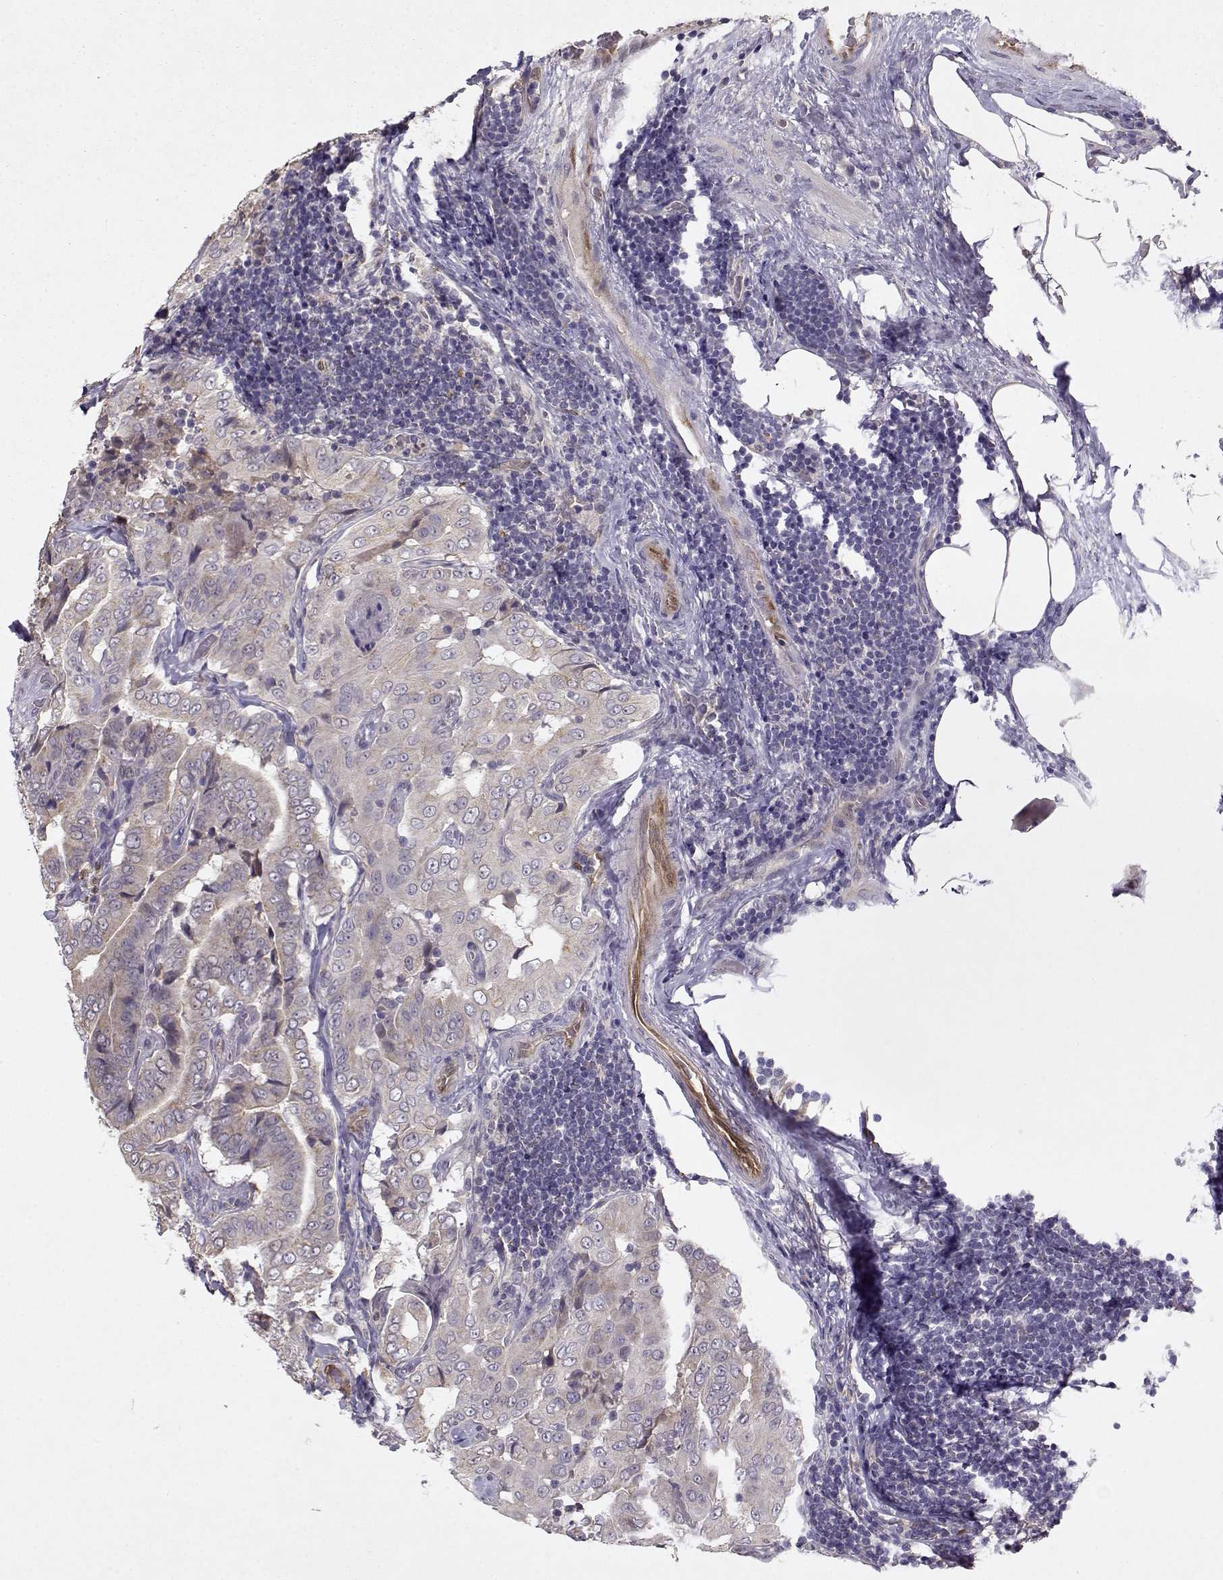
{"staining": {"intensity": "weak", "quantity": "<25%", "location": "cytoplasmic/membranous"}, "tissue": "thyroid cancer", "cell_type": "Tumor cells", "image_type": "cancer", "snomed": [{"axis": "morphology", "description": "Papillary adenocarcinoma, NOS"}, {"axis": "topography", "description": "Thyroid gland"}], "caption": "IHC of thyroid cancer shows no expression in tumor cells.", "gene": "BMX", "patient": {"sex": "male", "age": 61}}